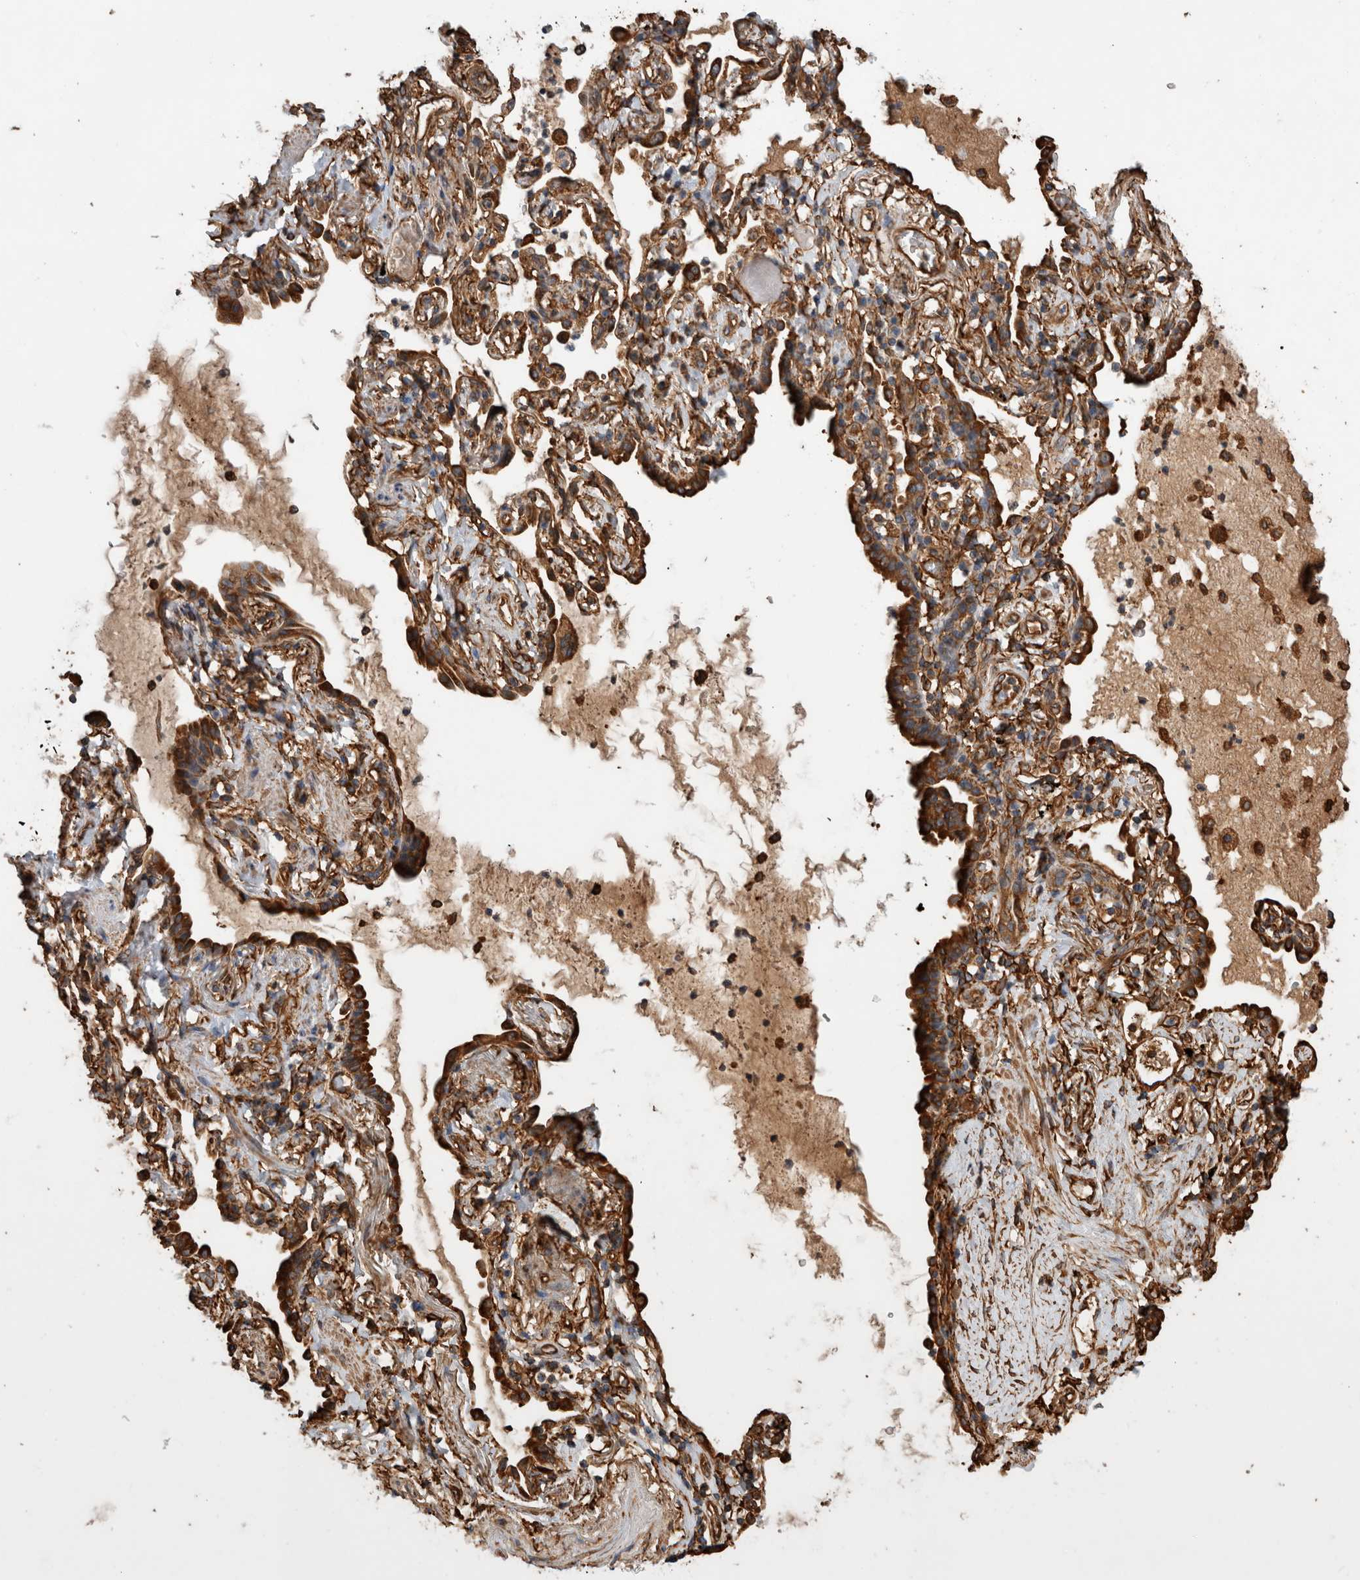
{"staining": {"intensity": "strong", "quantity": ">75%", "location": "cytoplasmic/membranous"}, "tissue": "lung cancer", "cell_type": "Tumor cells", "image_type": "cancer", "snomed": [{"axis": "morphology", "description": "Adenocarcinoma, NOS"}, {"axis": "topography", "description": "Lung"}], "caption": "Lung cancer (adenocarcinoma) stained with immunohistochemistry exhibits strong cytoplasmic/membranous expression in approximately >75% of tumor cells.", "gene": "ZNF397", "patient": {"sex": "female", "age": 70}}